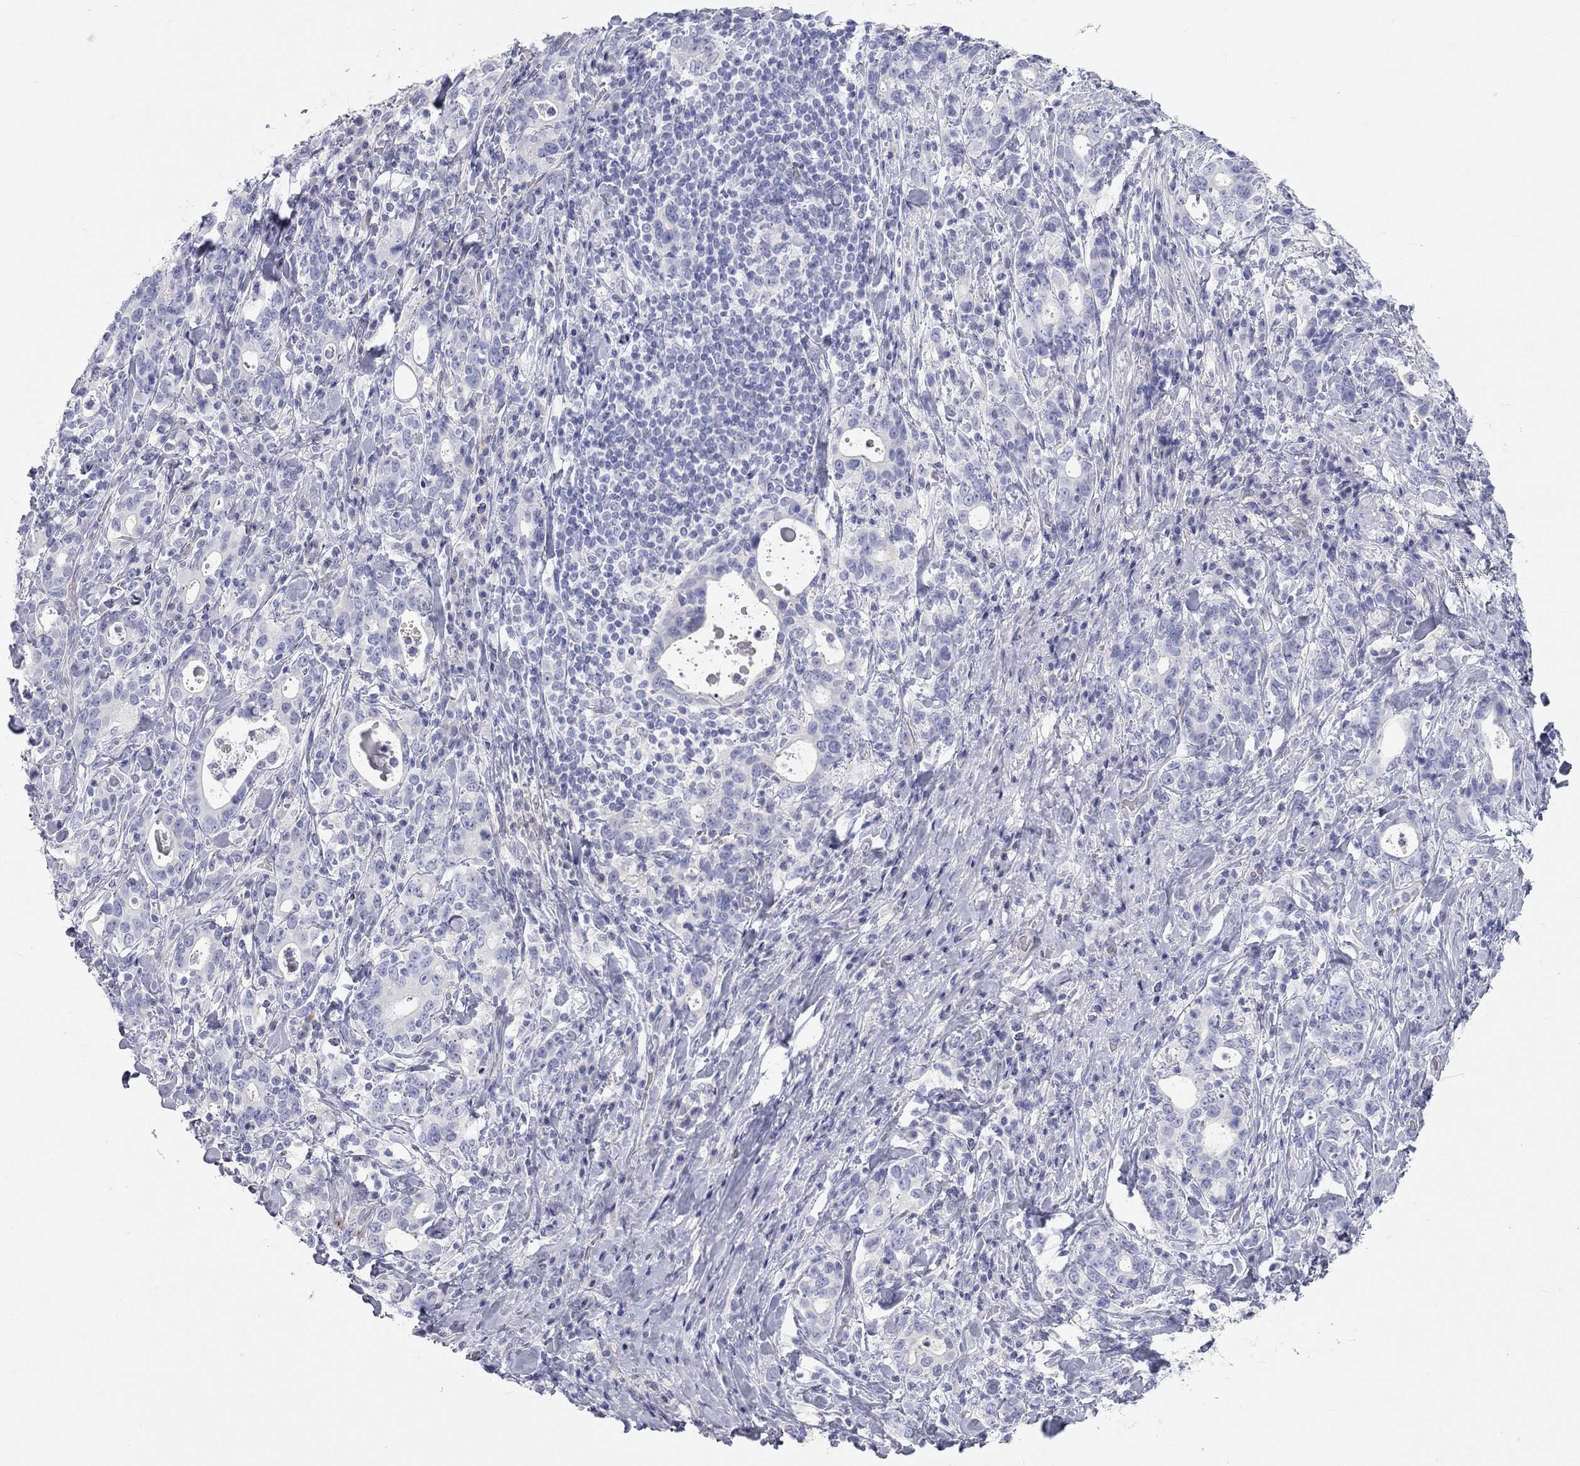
{"staining": {"intensity": "negative", "quantity": "none", "location": "none"}, "tissue": "stomach cancer", "cell_type": "Tumor cells", "image_type": "cancer", "snomed": [{"axis": "morphology", "description": "Adenocarcinoma, NOS"}, {"axis": "topography", "description": "Stomach"}], "caption": "Tumor cells are negative for brown protein staining in stomach adenocarcinoma.", "gene": "PCDHGC5", "patient": {"sex": "male", "age": 79}}